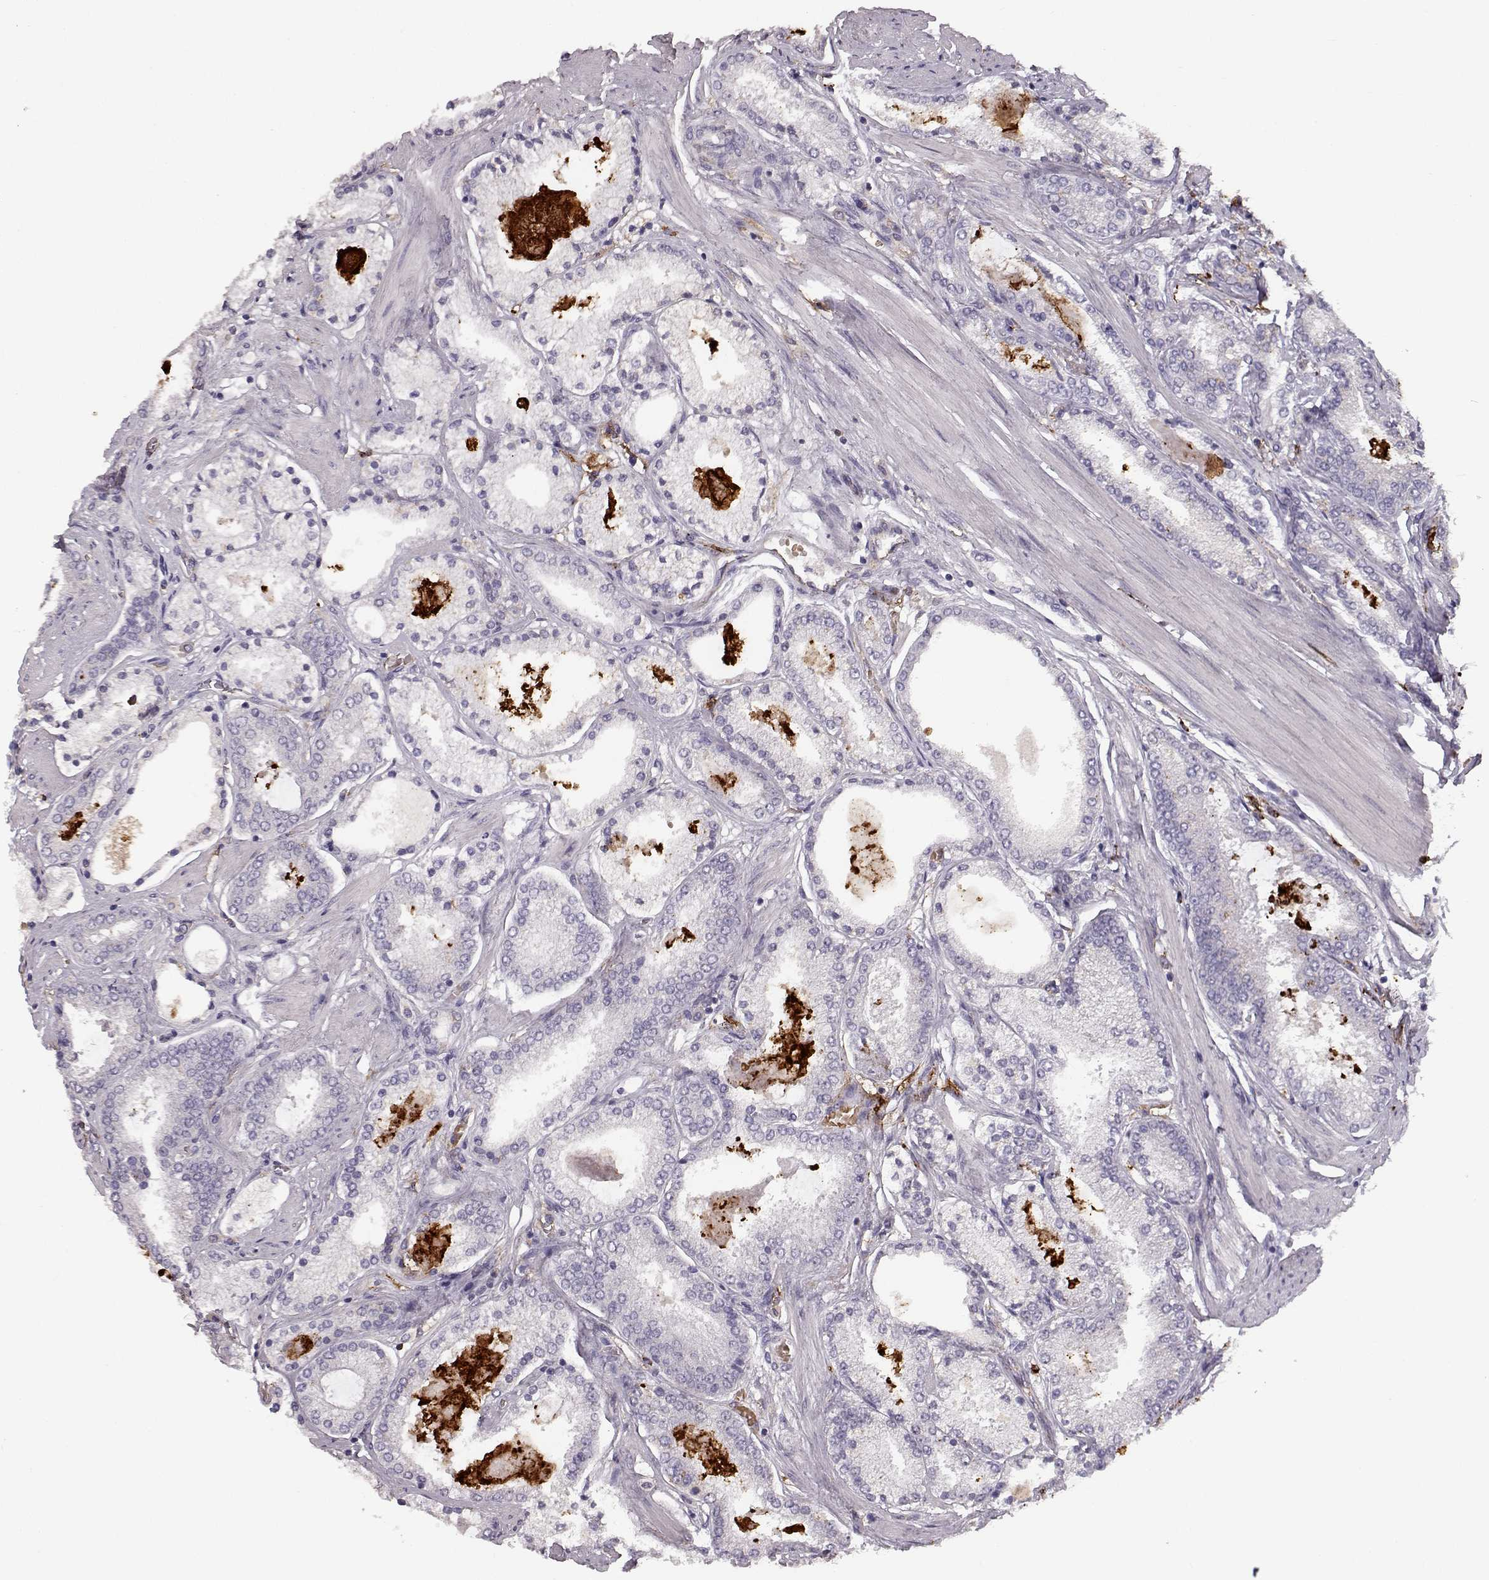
{"staining": {"intensity": "negative", "quantity": "none", "location": "none"}, "tissue": "prostate cancer", "cell_type": "Tumor cells", "image_type": "cancer", "snomed": [{"axis": "morphology", "description": "Adenocarcinoma, High grade"}, {"axis": "topography", "description": "Prostate"}], "caption": "An immunohistochemistry (IHC) image of prostate cancer is shown. There is no staining in tumor cells of prostate cancer.", "gene": "CCNF", "patient": {"sex": "male", "age": 63}}